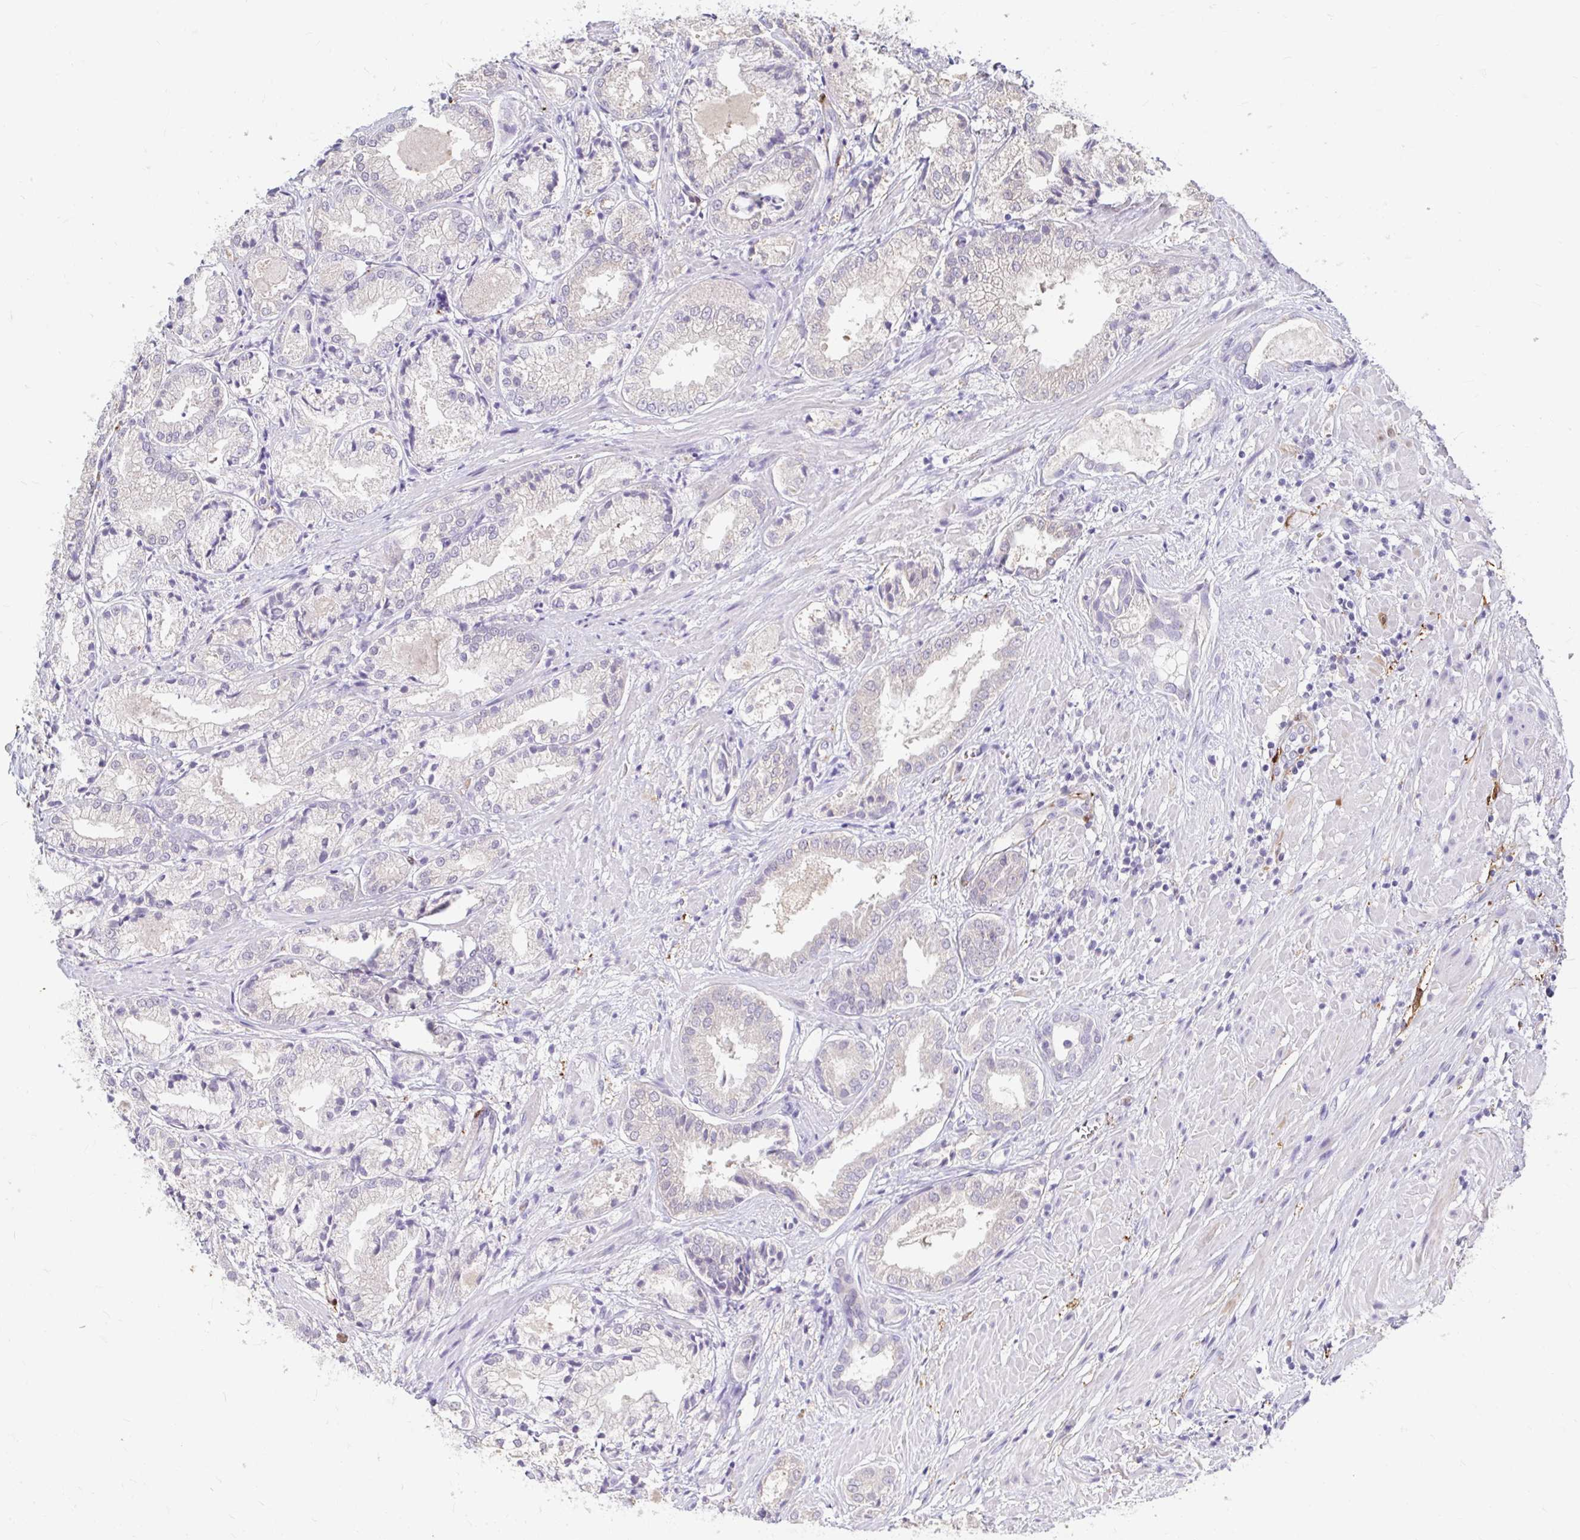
{"staining": {"intensity": "negative", "quantity": "none", "location": "none"}, "tissue": "prostate cancer", "cell_type": "Tumor cells", "image_type": "cancer", "snomed": [{"axis": "morphology", "description": "Adenocarcinoma, High grade"}, {"axis": "topography", "description": "Prostate"}], "caption": "Immunohistochemical staining of prostate high-grade adenocarcinoma shows no significant expression in tumor cells.", "gene": "ADH1A", "patient": {"sex": "male", "age": 61}}